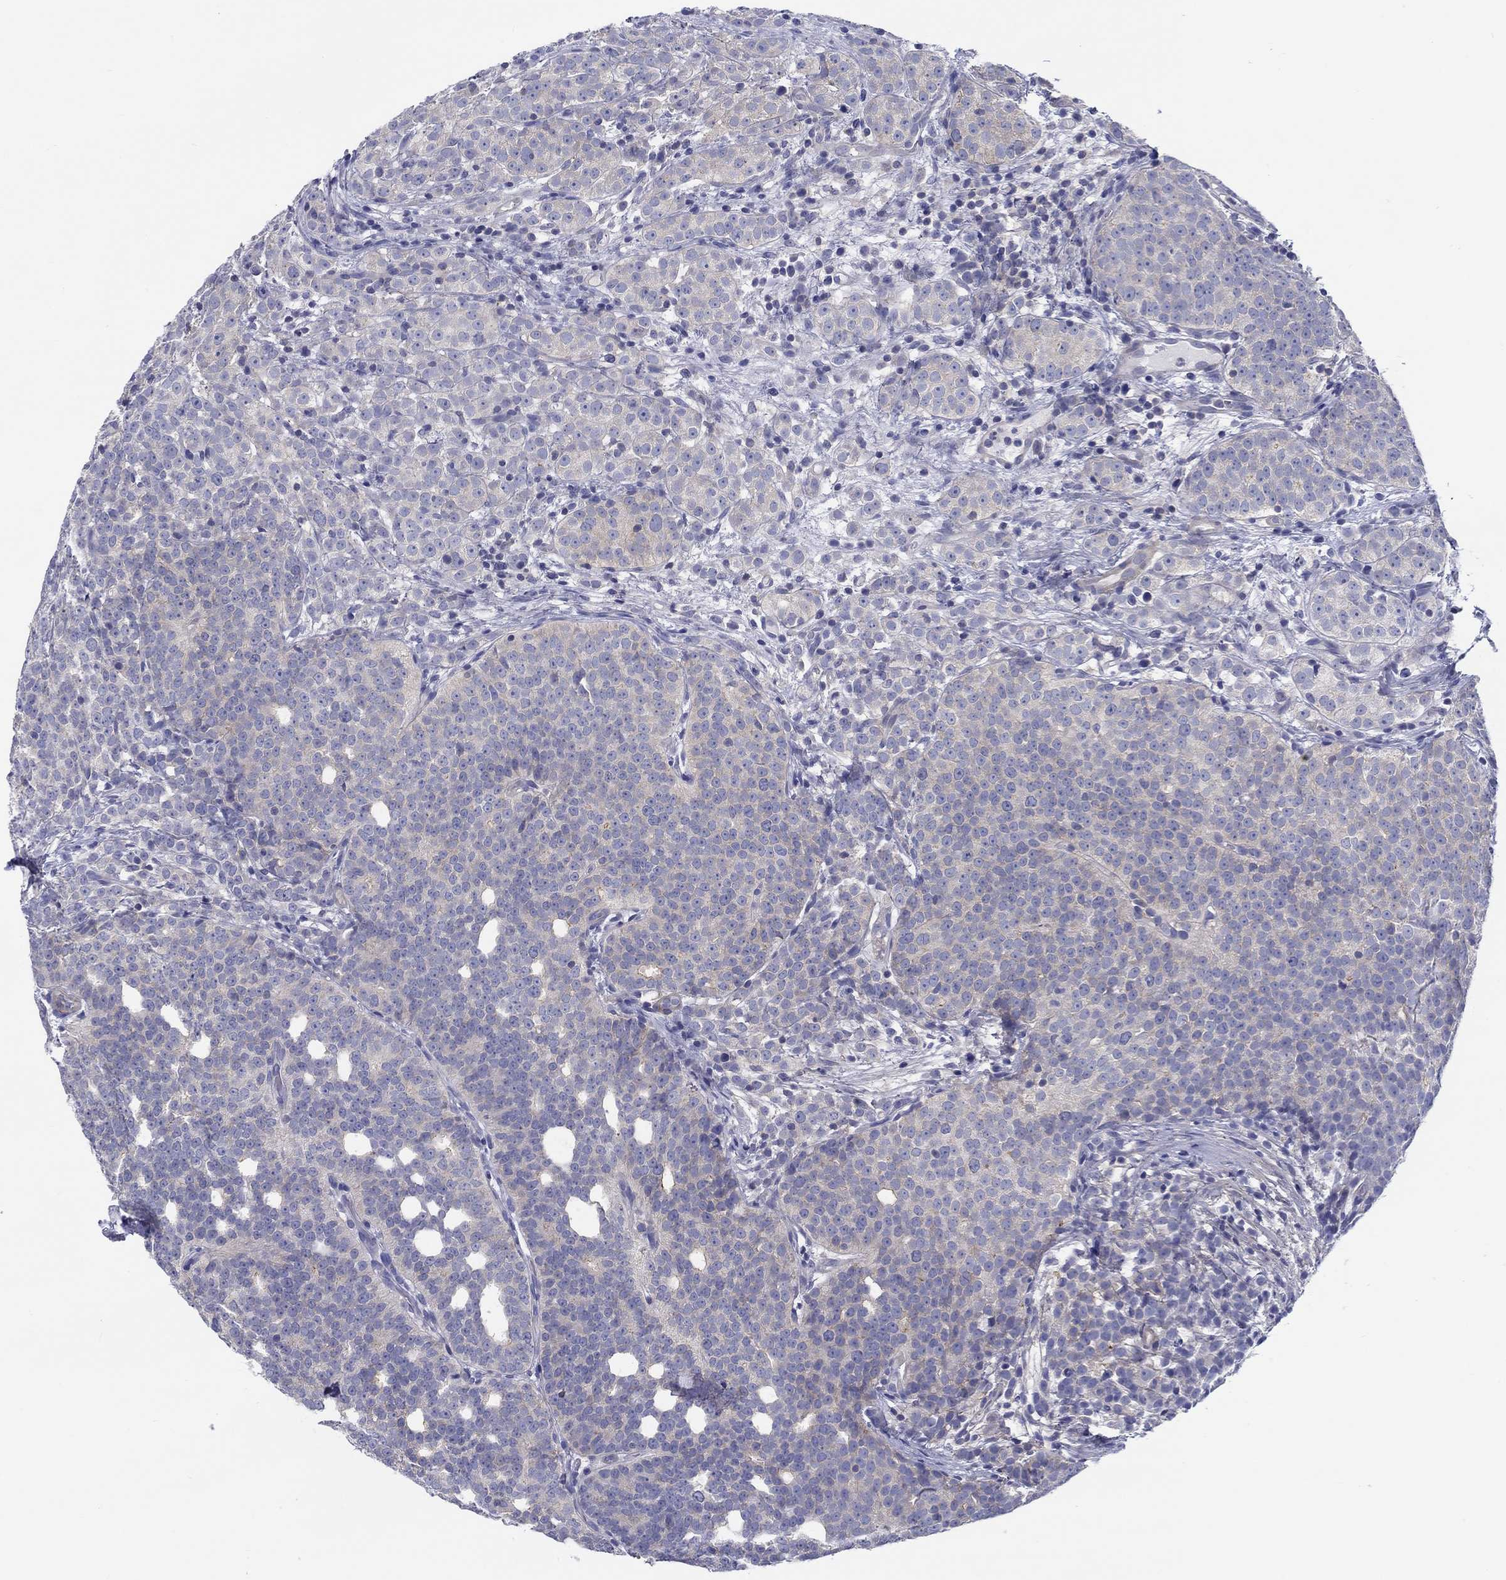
{"staining": {"intensity": "negative", "quantity": "none", "location": "none"}, "tissue": "prostate cancer", "cell_type": "Tumor cells", "image_type": "cancer", "snomed": [{"axis": "morphology", "description": "Adenocarcinoma, High grade"}, {"axis": "topography", "description": "Prostate"}], "caption": "Tumor cells are negative for protein expression in human prostate high-grade adenocarcinoma. (Brightfield microscopy of DAB immunohistochemistry (IHC) at high magnification).", "gene": "HAPLN4", "patient": {"sex": "male", "age": 53}}